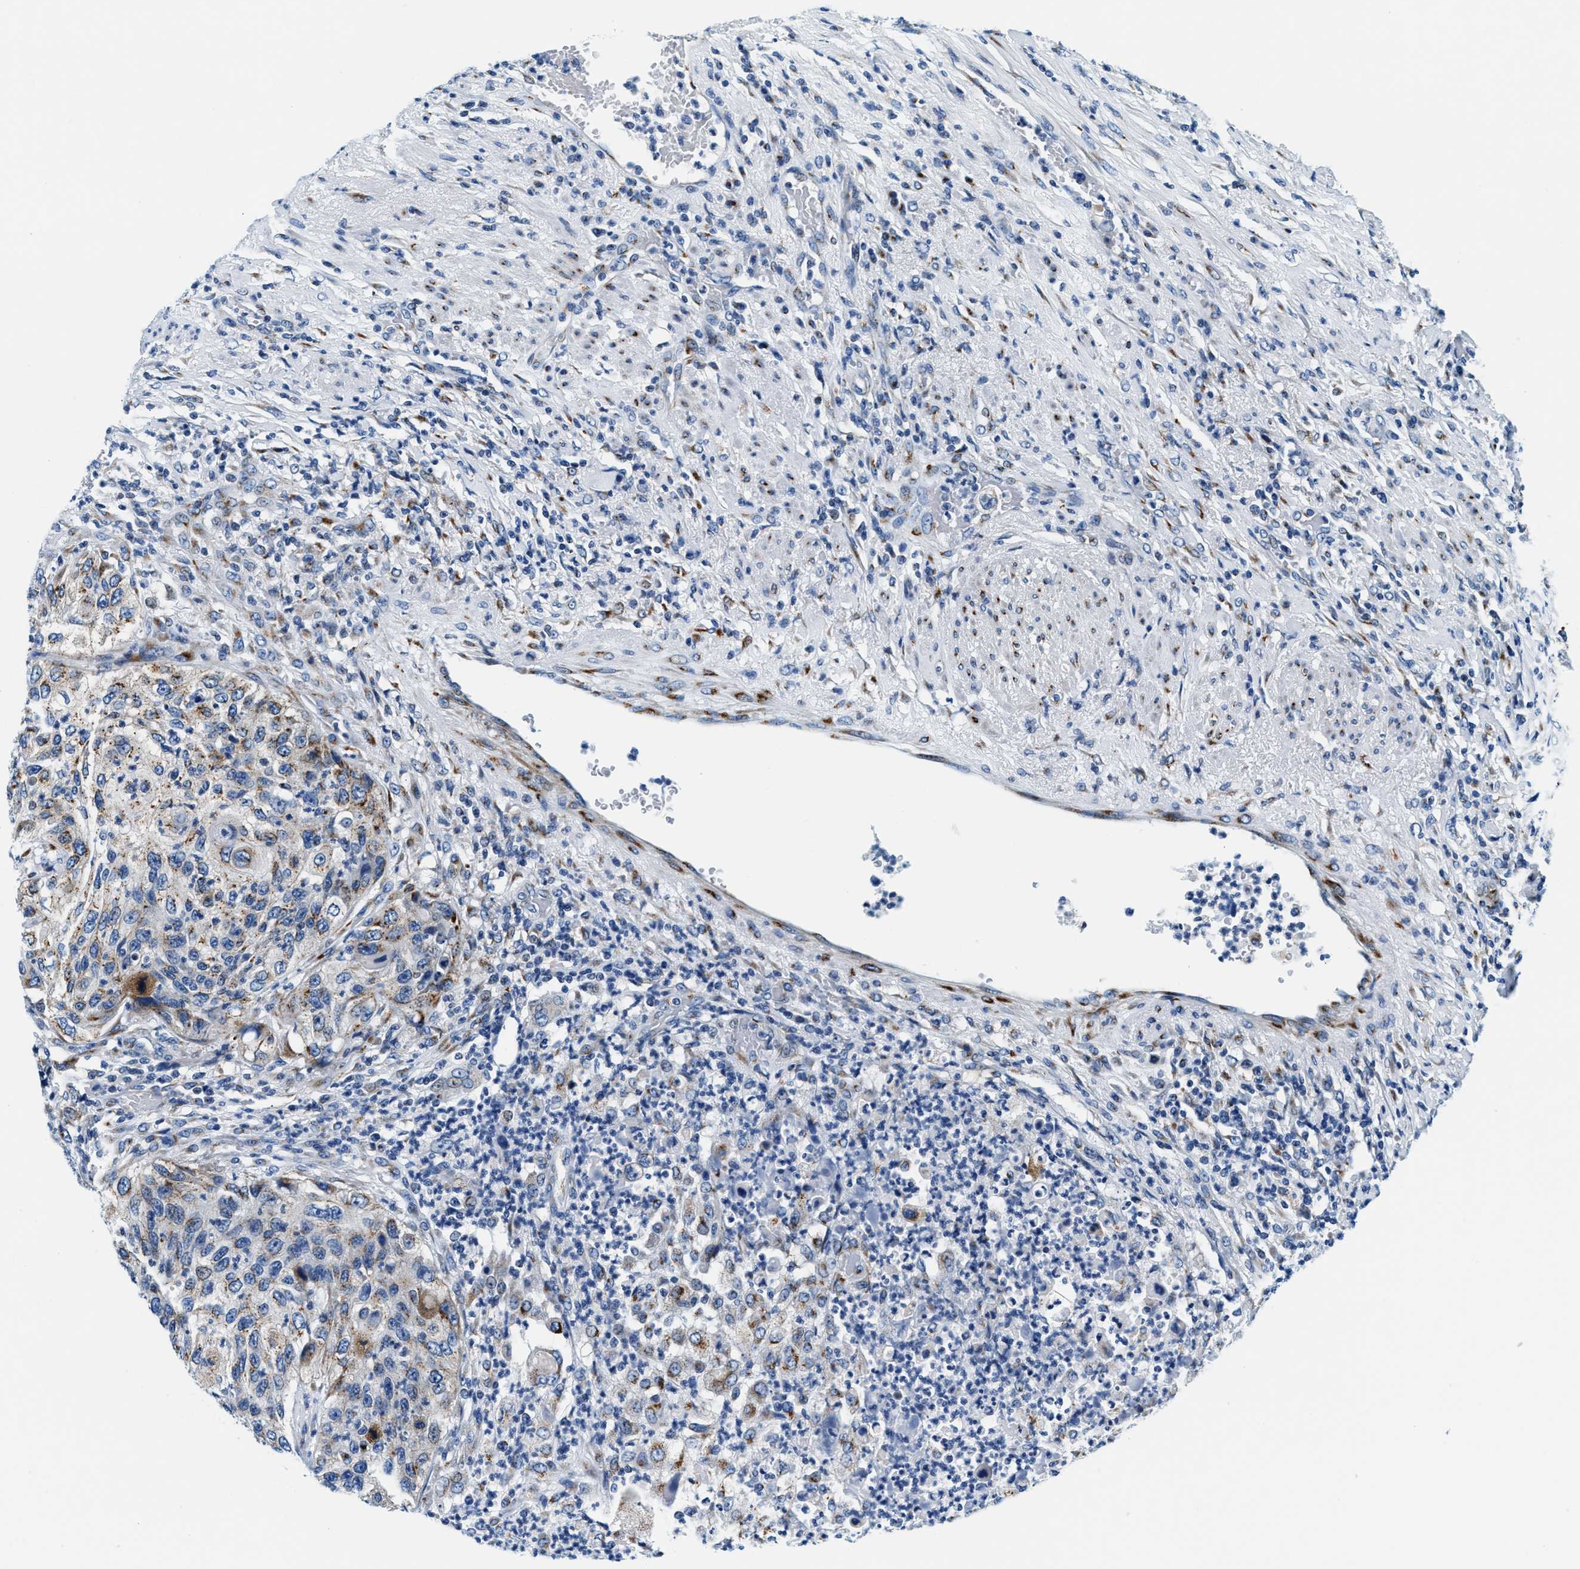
{"staining": {"intensity": "weak", "quantity": "25%-75%", "location": "cytoplasmic/membranous"}, "tissue": "urothelial cancer", "cell_type": "Tumor cells", "image_type": "cancer", "snomed": [{"axis": "morphology", "description": "Urothelial carcinoma, High grade"}, {"axis": "topography", "description": "Urinary bladder"}], "caption": "This image shows urothelial carcinoma (high-grade) stained with IHC to label a protein in brown. The cytoplasmic/membranous of tumor cells show weak positivity for the protein. Nuclei are counter-stained blue.", "gene": "VPS53", "patient": {"sex": "female", "age": 60}}